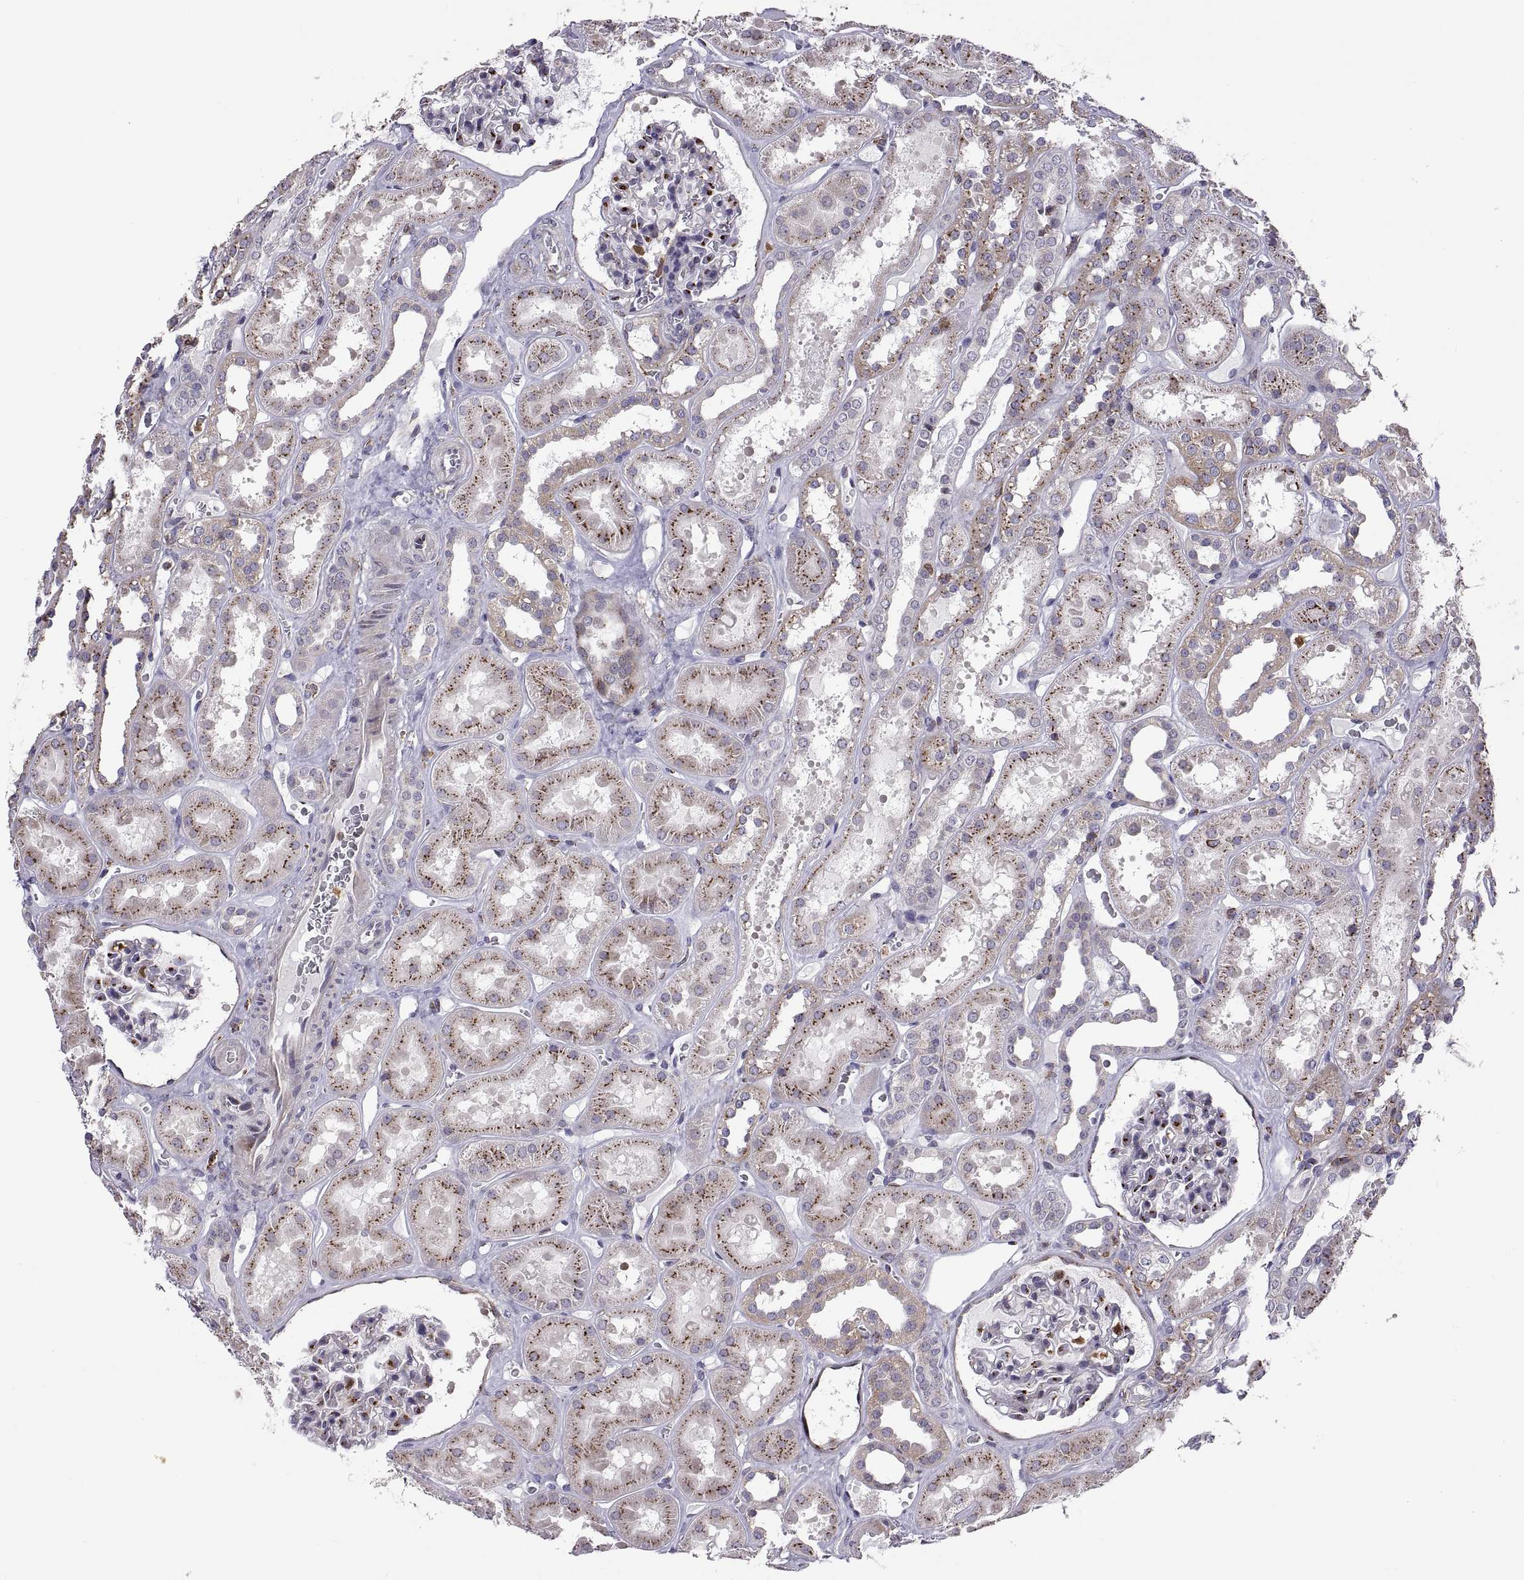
{"staining": {"intensity": "strong", "quantity": "<25%", "location": "cytoplasmic/membranous"}, "tissue": "kidney", "cell_type": "Cells in glomeruli", "image_type": "normal", "snomed": [{"axis": "morphology", "description": "Normal tissue, NOS"}, {"axis": "topography", "description": "Kidney"}], "caption": "A medium amount of strong cytoplasmic/membranous expression is appreciated in approximately <25% of cells in glomeruli in unremarkable kidney. (Brightfield microscopy of DAB IHC at high magnification).", "gene": "ACAP1", "patient": {"sex": "female", "age": 41}}